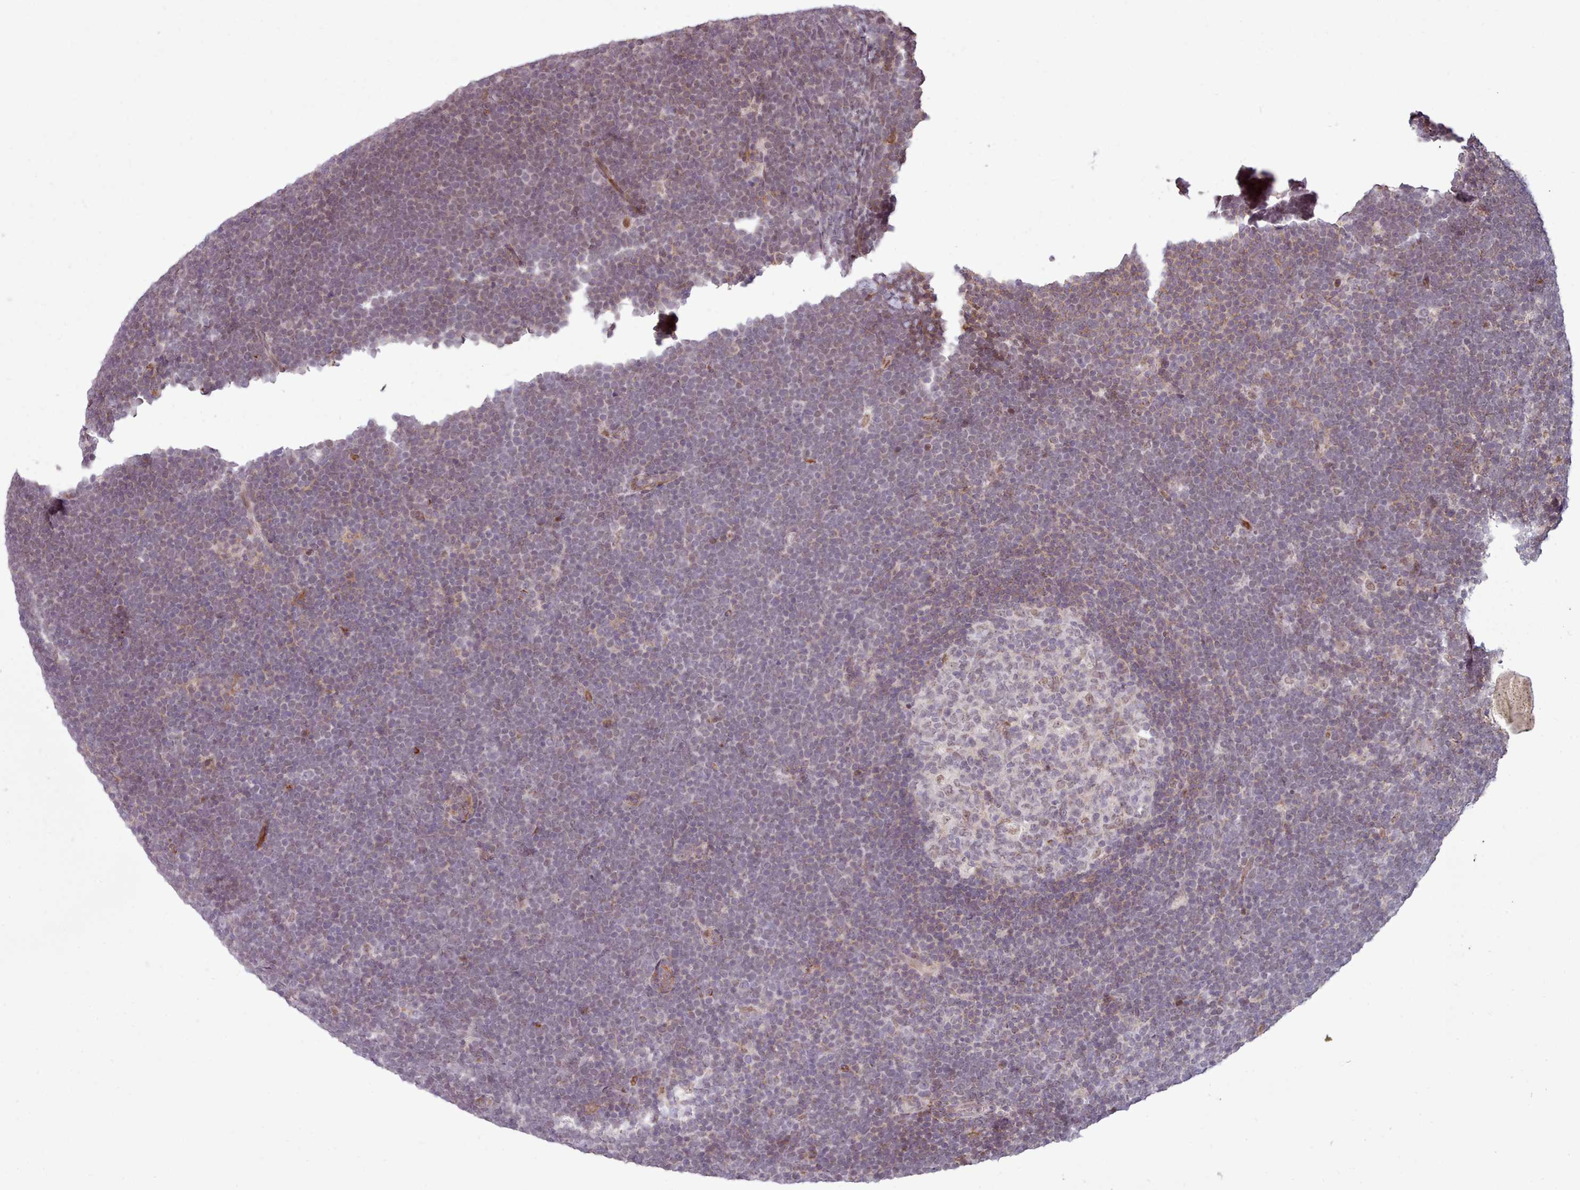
{"staining": {"intensity": "negative", "quantity": "none", "location": "none"}, "tissue": "lymphoma", "cell_type": "Tumor cells", "image_type": "cancer", "snomed": [{"axis": "morphology", "description": "Malignant lymphoma, non-Hodgkin's type, High grade"}, {"axis": "topography", "description": "Lymph node"}], "caption": "High-grade malignant lymphoma, non-Hodgkin's type was stained to show a protein in brown. There is no significant expression in tumor cells.", "gene": "ZMYM4", "patient": {"sex": "male", "age": 13}}